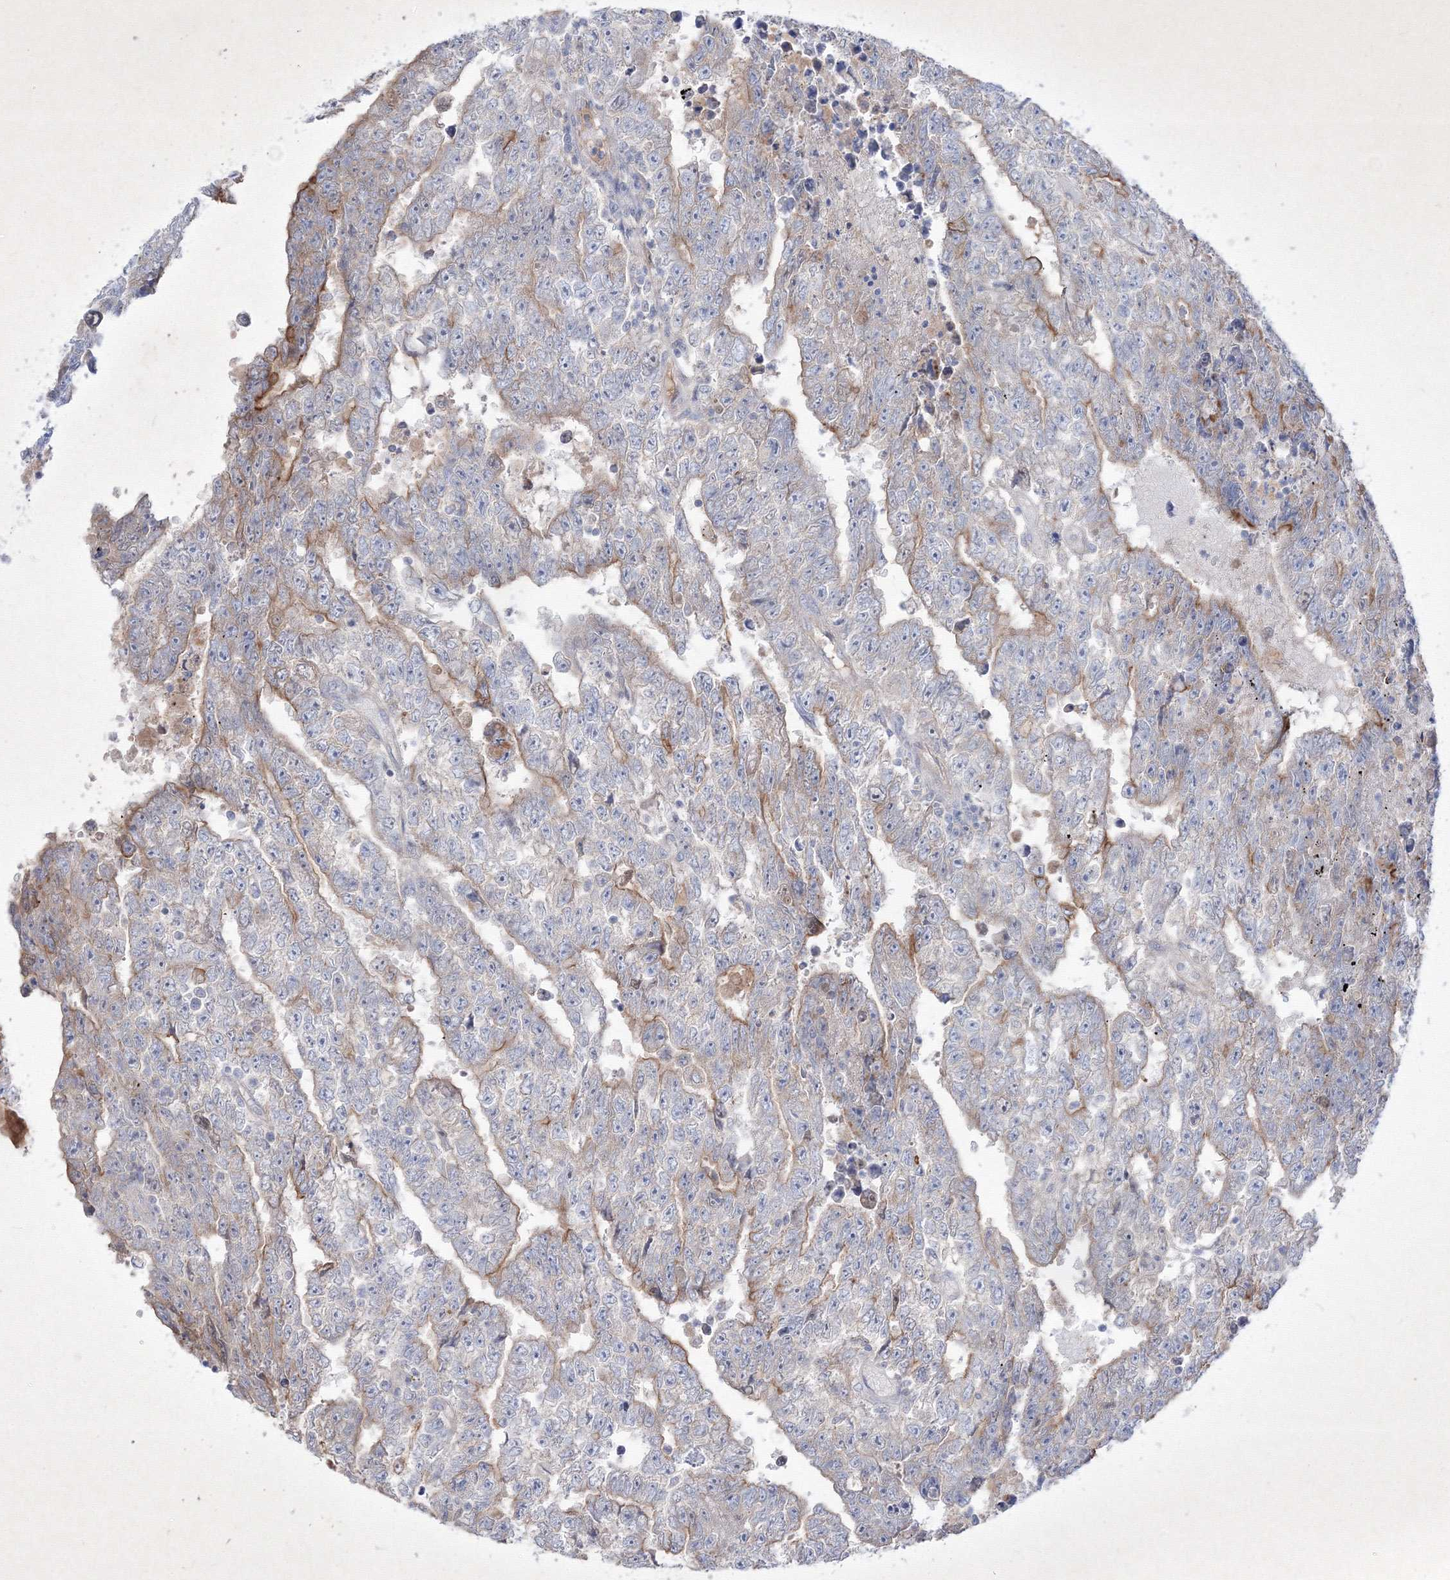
{"staining": {"intensity": "moderate", "quantity": "<25%", "location": "cytoplasmic/membranous"}, "tissue": "testis cancer", "cell_type": "Tumor cells", "image_type": "cancer", "snomed": [{"axis": "morphology", "description": "Carcinoma, Embryonal, NOS"}, {"axis": "topography", "description": "Testis"}], "caption": "Immunohistochemistry (IHC) photomicrograph of neoplastic tissue: testis cancer (embryonal carcinoma) stained using immunohistochemistry (IHC) exhibits low levels of moderate protein expression localized specifically in the cytoplasmic/membranous of tumor cells, appearing as a cytoplasmic/membranous brown color.", "gene": "TMEM139", "patient": {"sex": "male", "age": 25}}